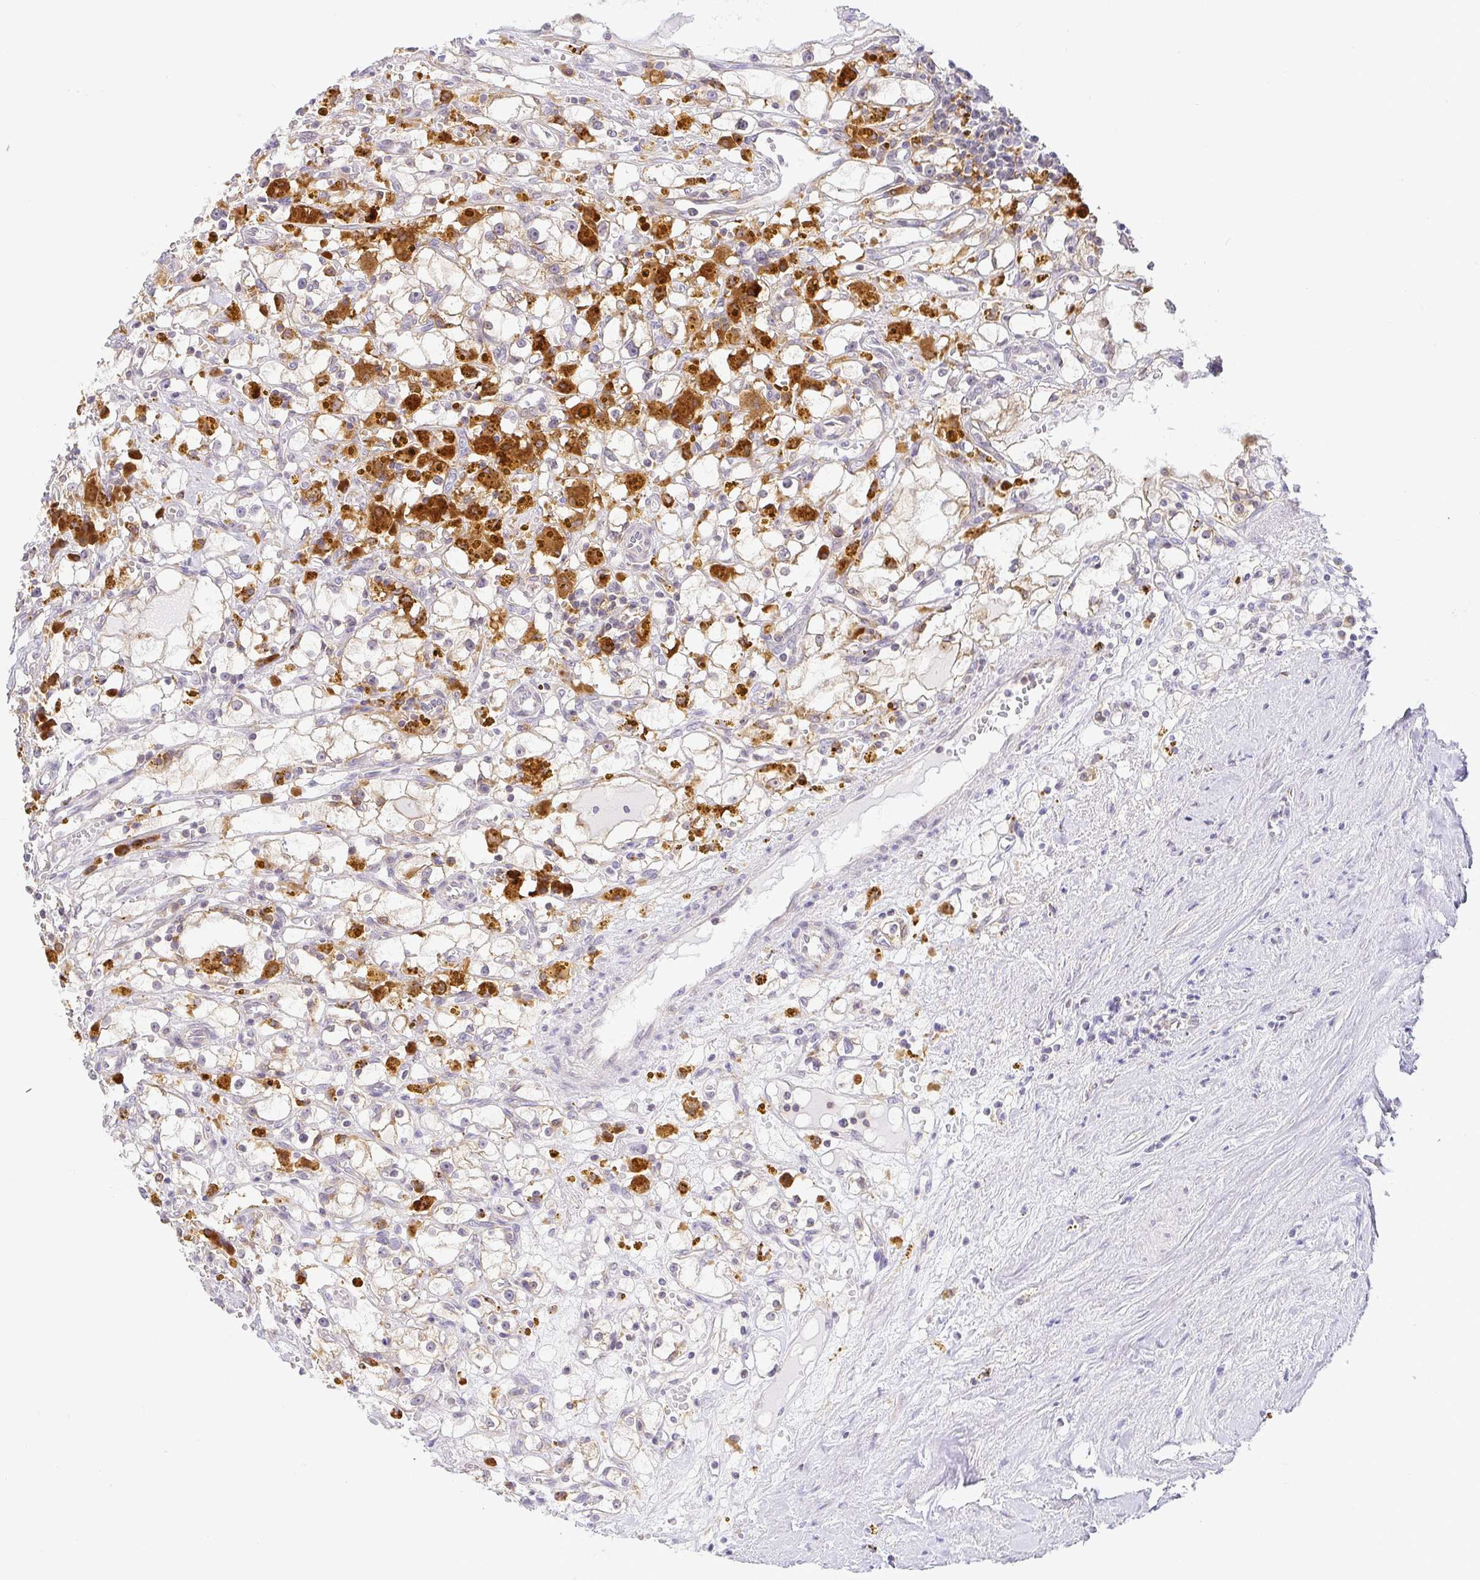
{"staining": {"intensity": "negative", "quantity": "none", "location": "none"}, "tissue": "renal cancer", "cell_type": "Tumor cells", "image_type": "cancer", "snomed": [{"axis": "morphology", "description": "Adenocarcinoma, NOS"}, {"axis": "topography", "description": "Kidney"}], "caption": "A high-resolution photomicrograph shows IHC staining of renal adenocarcinoma, which shows no significant expression in tumor cells.", "gene": "DERL2", "patient": {"sex": "male", "age": 56}}